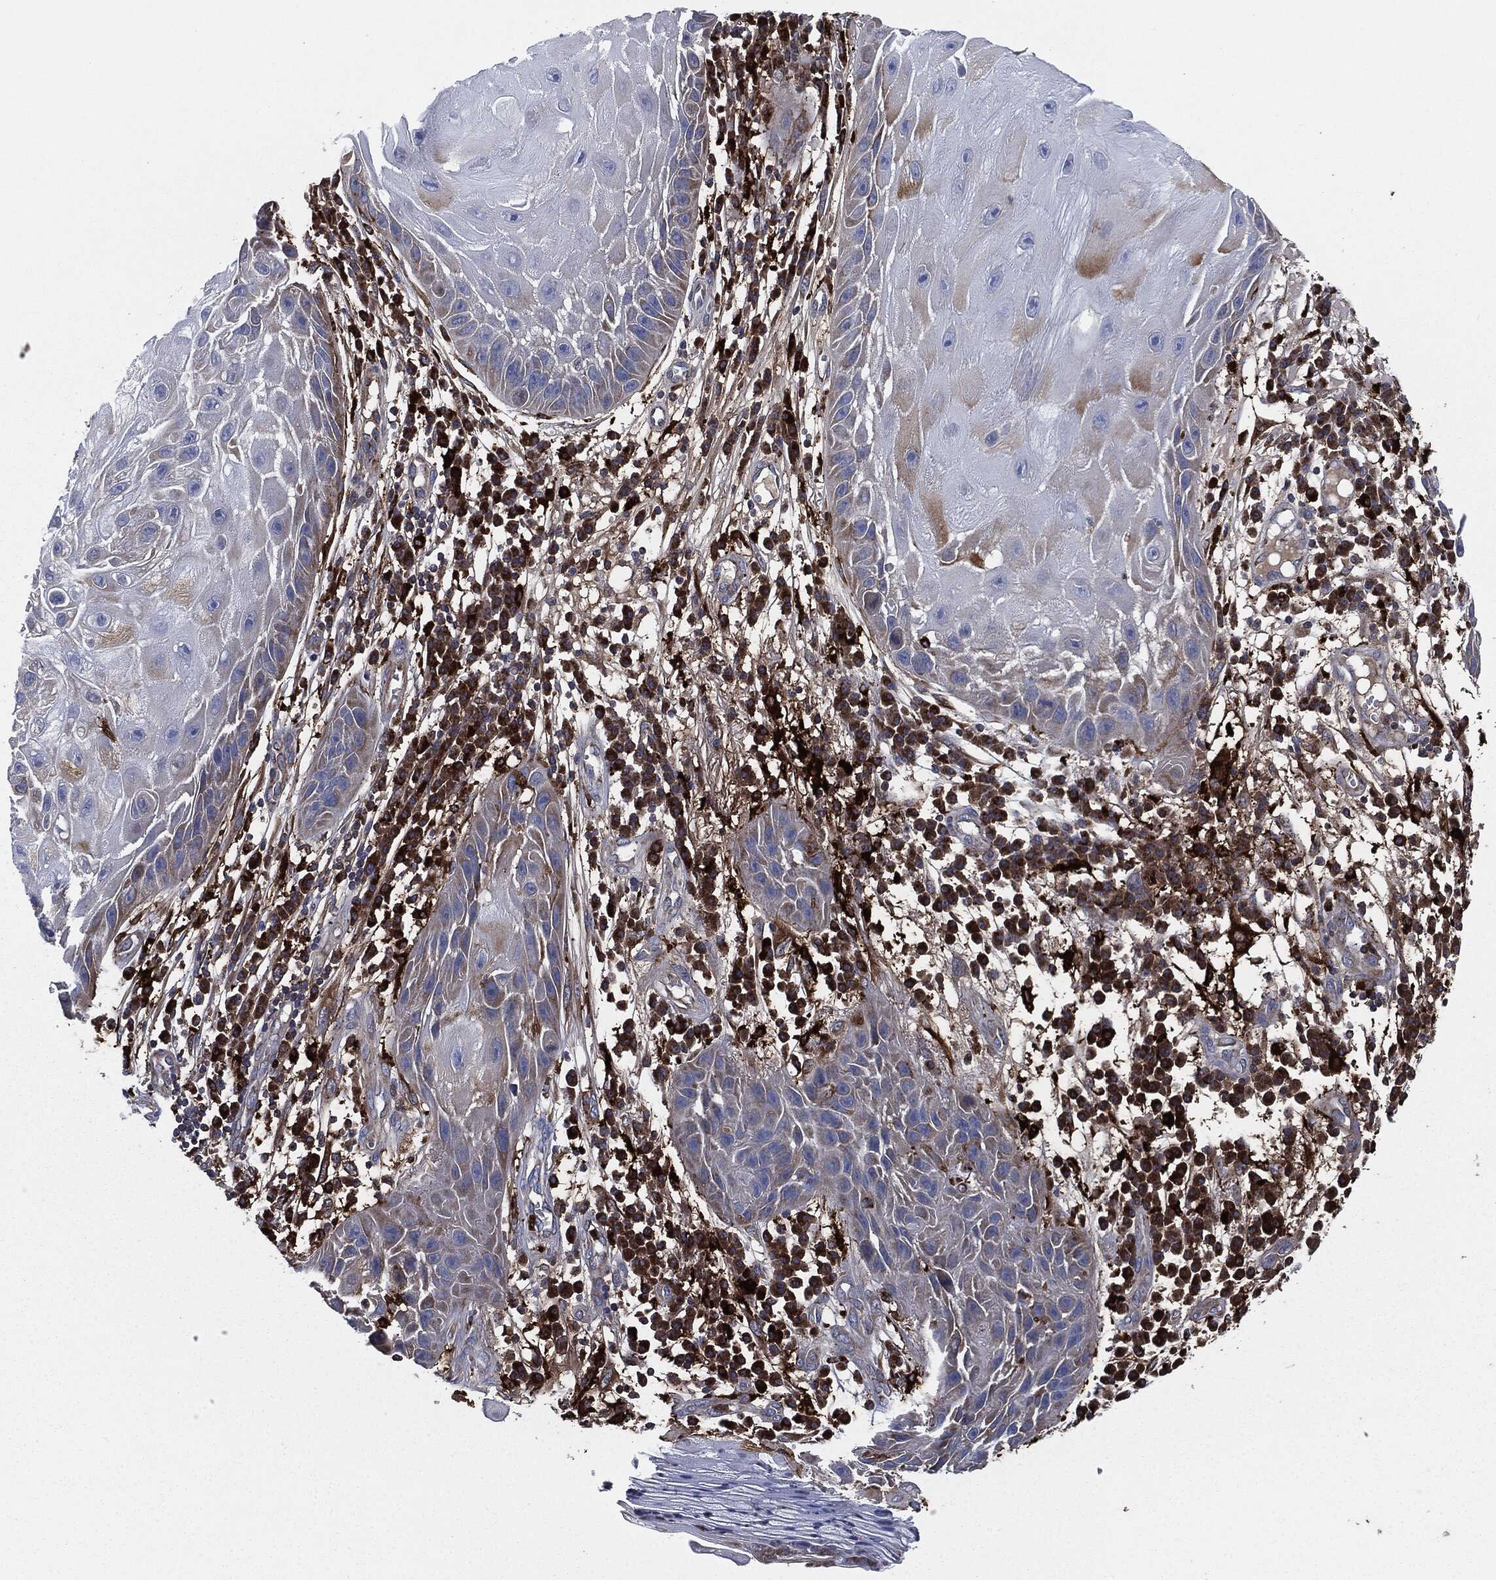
{"staining": {"intensity": "moderate", "quantity": "<25%", "location": "cytoplasmic/membranous"}, "tissue": "skin cancer", "cell_type": "Tumor cells", "image_type": "cancer", "snomed": [{"axis": "morphology", "description": "Normal tissue, NOS"}, {"axis": "morphology", "description": "Squamous cell carcinoma, NOS"}, {"axis": "topography", "description": "Skin"}], "caption": "DAB immunohistochemical staining of human skin cancer (squamous cell carcinoma) displays moderate cytoplasmic/membranous protein expression in approximately <25% of tumor cells. (DAB IHC, brown staining for protein, blue staining for nuclei).", "gene": "TMEM11", "patient": {"sex": "male", "age": 79}}